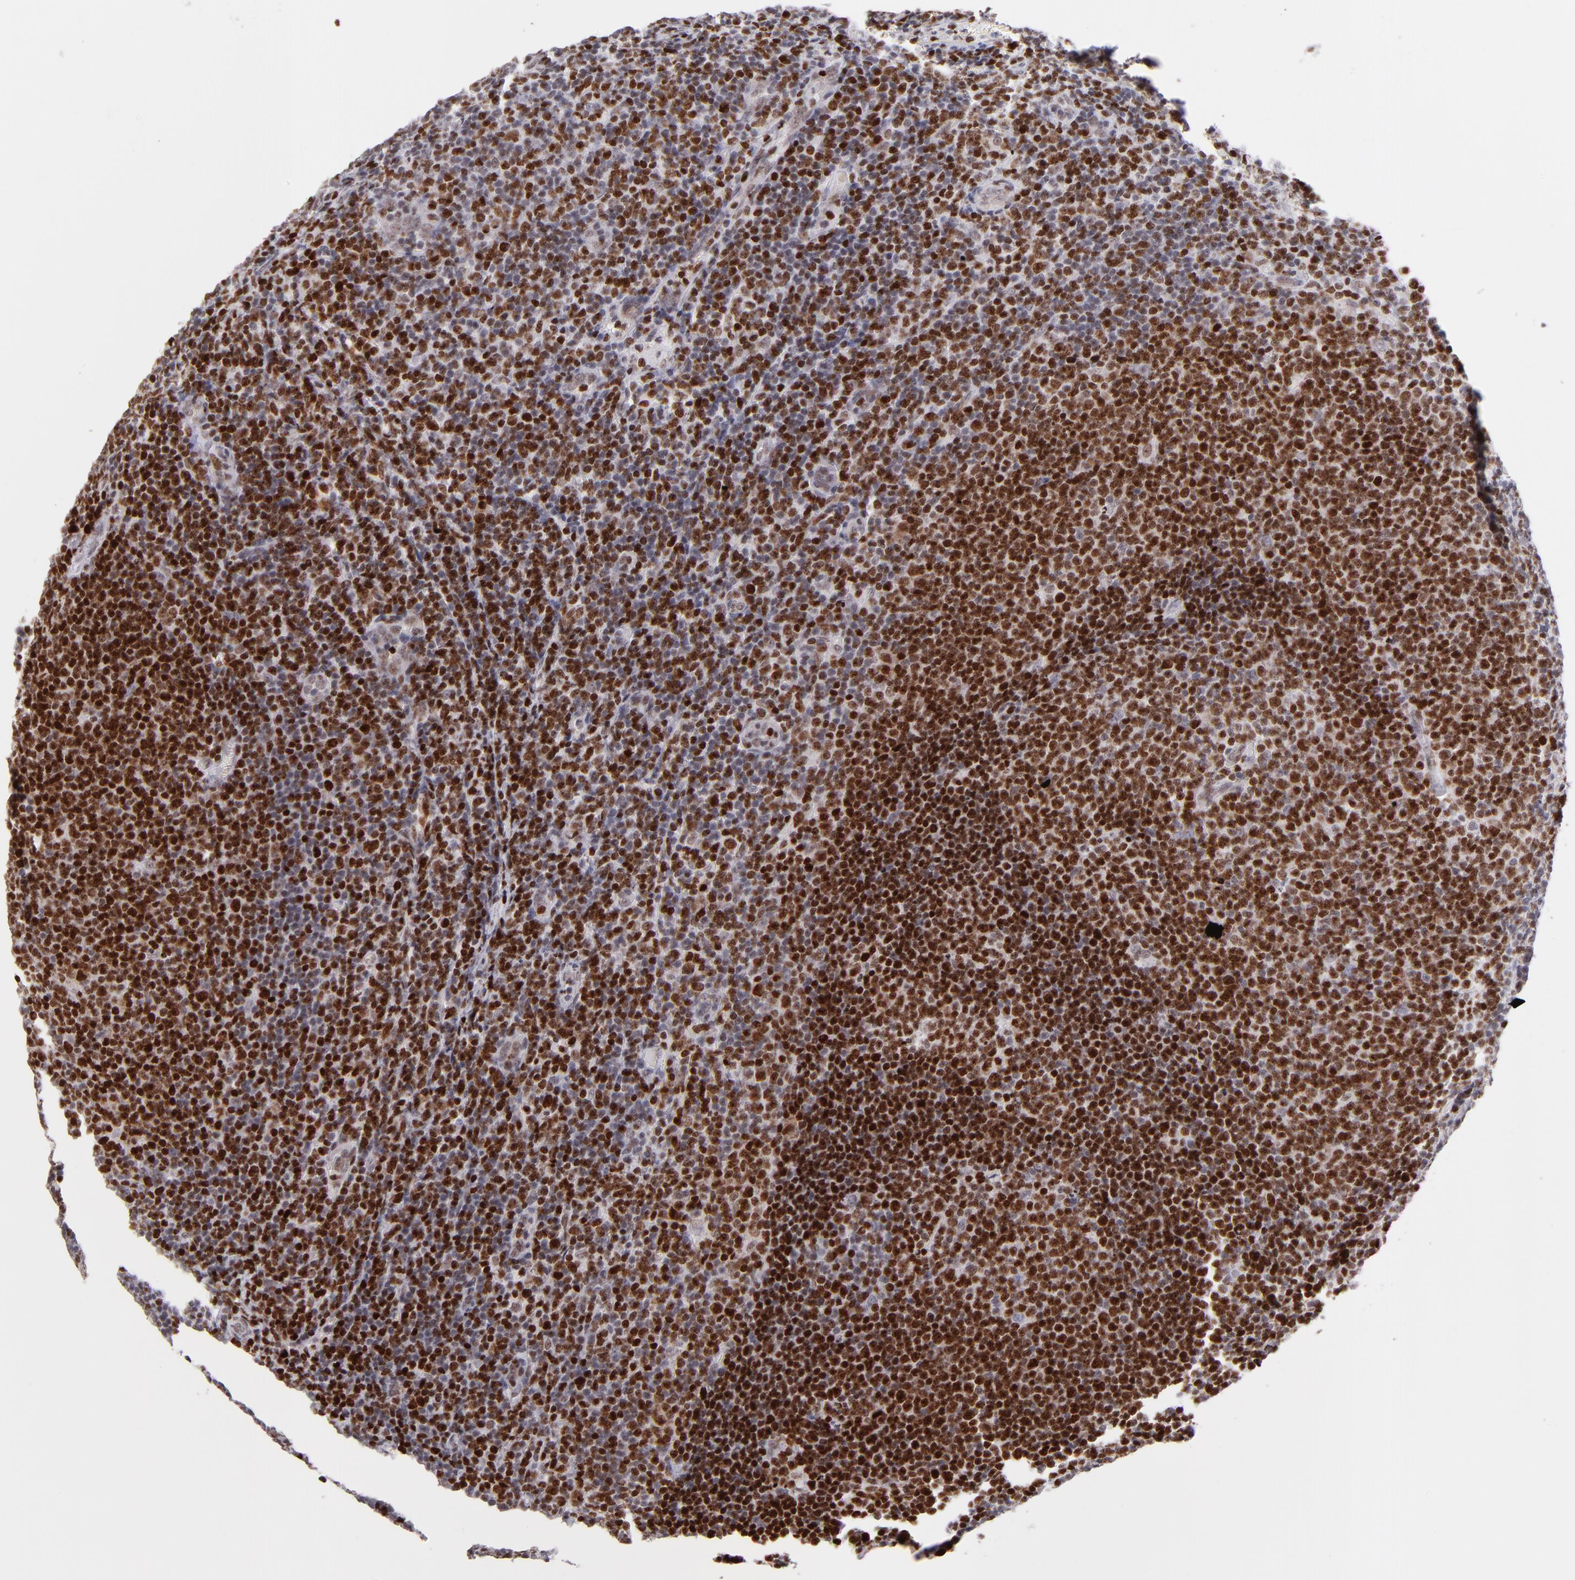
{"staining": {"intensity": "strong", "quantity": ">75%", "location": "nuclear"}, "tissue": "lymphoma", "cell_type": "Tumor cells", "image_type": "cancer", "snomed": [{"axis": "morphology", "description": "Malignant lymphoma, non-Hodgkin's type, Low grade"}, {"axis": "topography", "description": "Lymph node"}], "caption": "Approximately >75% of tumor cells in lymphoma reveal strong nuclear protein staining as visualized by brown immunohistochemical staining.", "gene": "POLA1", "patient": {"sex": "male", "age": 74}}